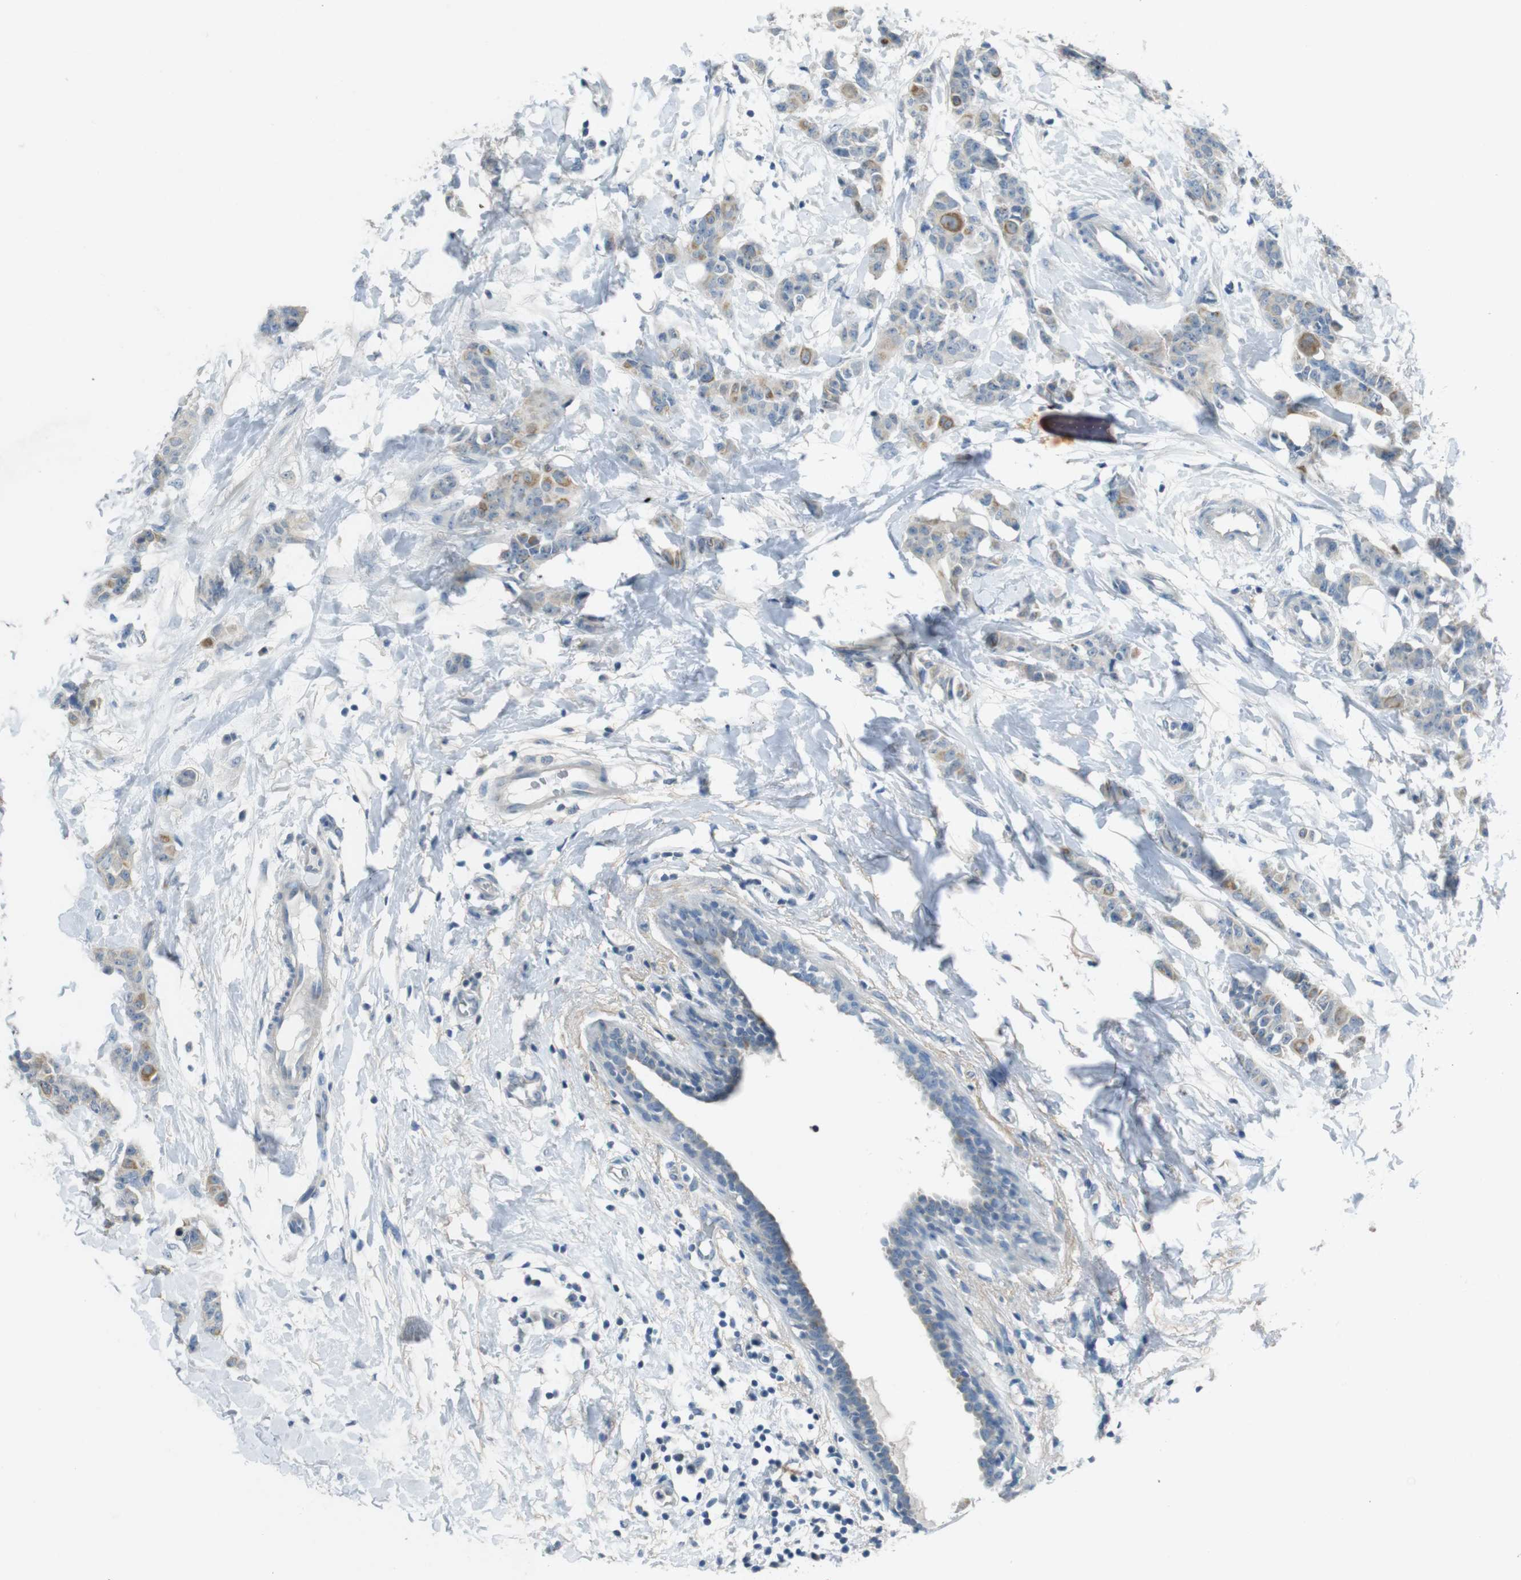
{"staining": {"intensity": "moderate", "quantity": "<25%", "location": "cytoplasmic/membranous"}, "tissue": "breast cancer", "cell_type": "Tumor cells", "image_type": "cancer", "snomed": [{"axis": "morphology", "description": "Normal tissue, NOS"}, {"axis": "morphology", "description": "Duct carcinoma"}, {"axis": "topography", "description": "Breast"}], "caption": "Tumor cells exhibit low levels of moderate cytoplasmic/membranous staining in about <25% of cells in breast cancer (intraductal carcinoma).", "gene": "ENTPD7", "patient": {"sex": "female", "age": 40}}